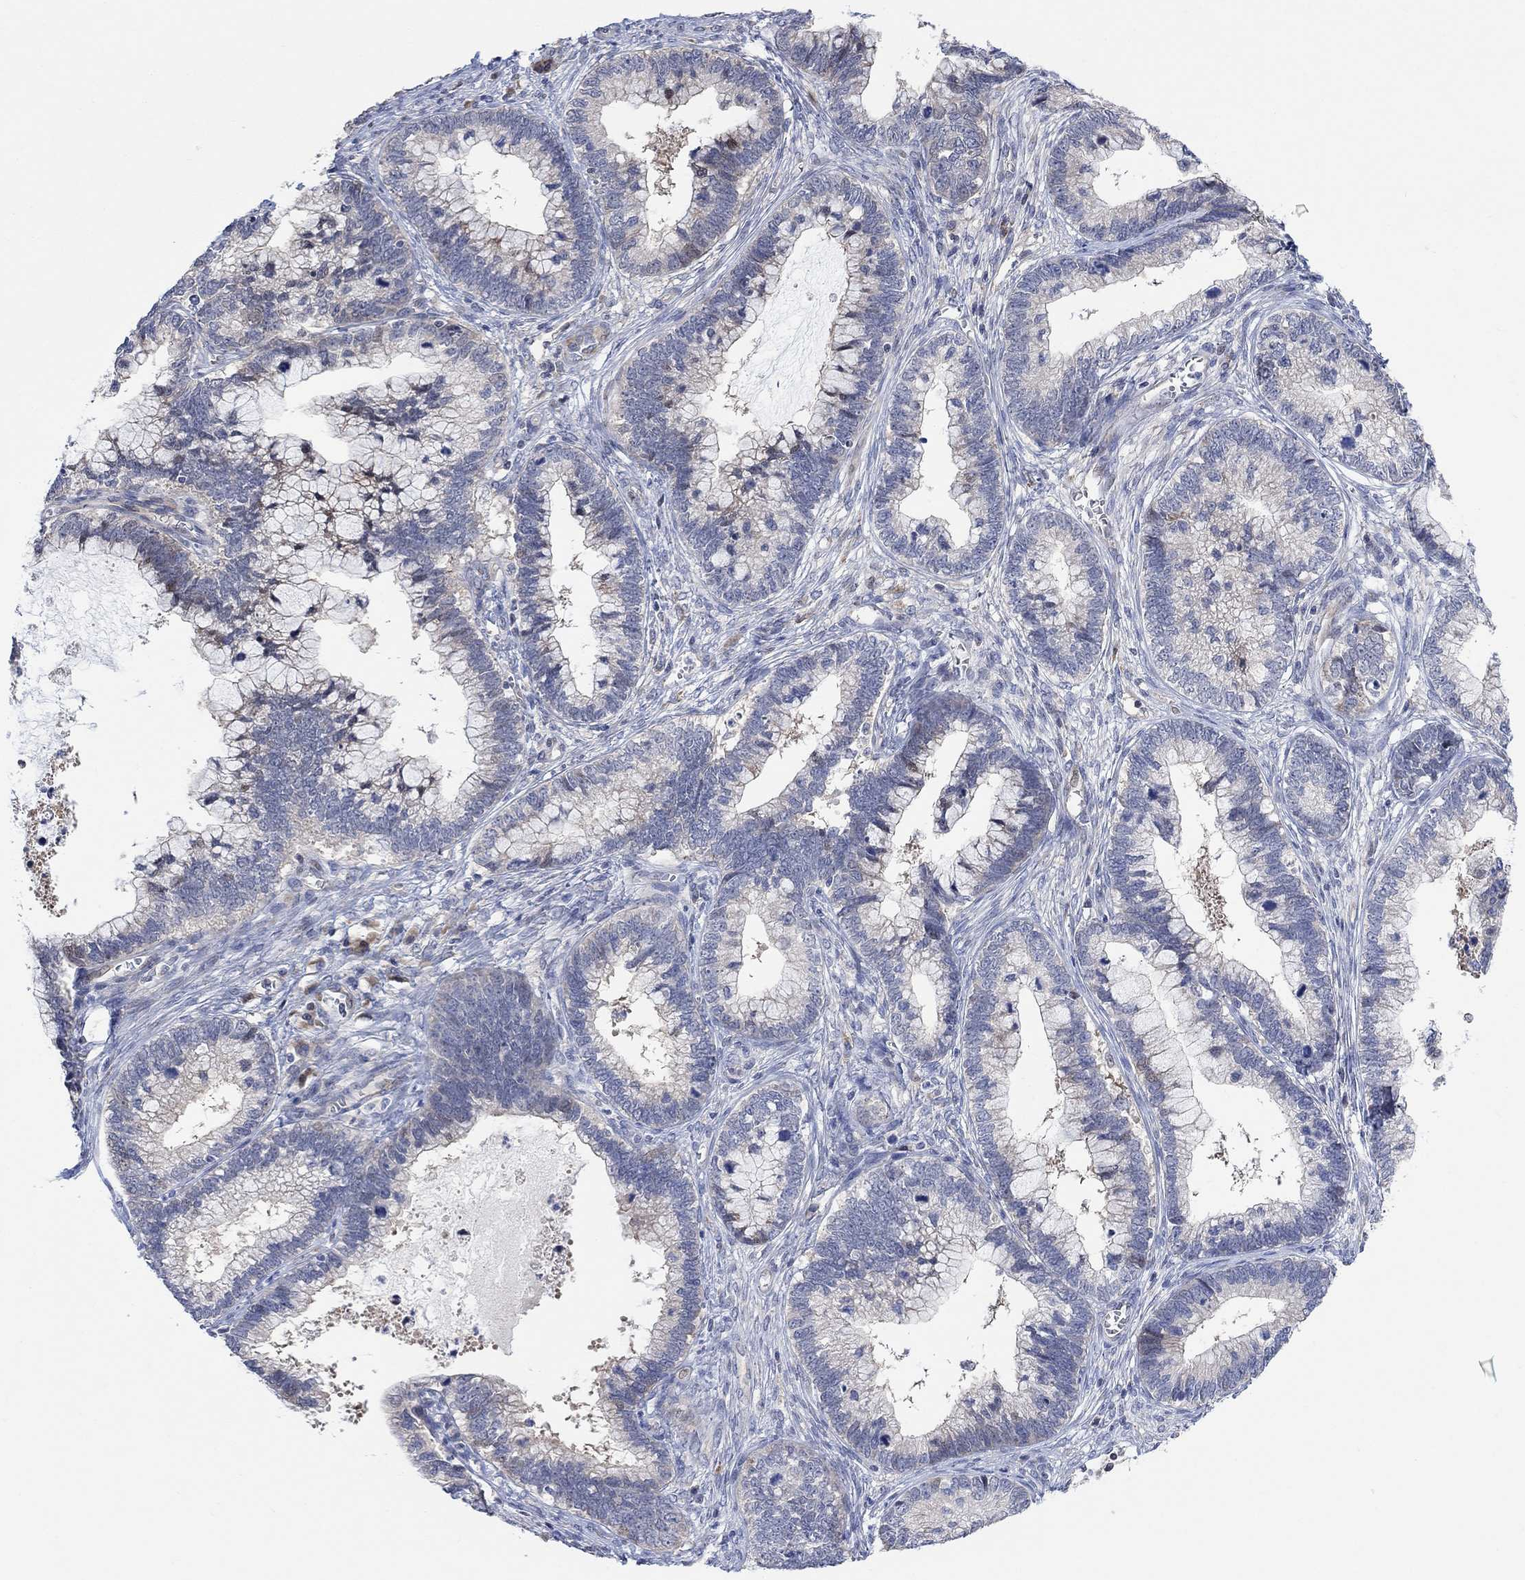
{"staining": {"intensity": "negative", "quantity": "none", "location": "none"}, "tissue": "cervical cancer", "cell_type": "Tumor cells", "image_type": "cancer", "snomed": [{"axis": "morphology", "description": "Adenocarcinoma, NOS"}, {"axis": "topography", "description": "Cervix"}], "caption": "Tumor cells are negative for brown protein staining in cervical cancer (adenocarcinoma). (Brightfield microscopy of DAB (3,3'-diaminobenzidine) immunohistochemistry (IHC) at high magnification).", "gene": "CNTF", "patient": {"sex": "female", "age": 44}}